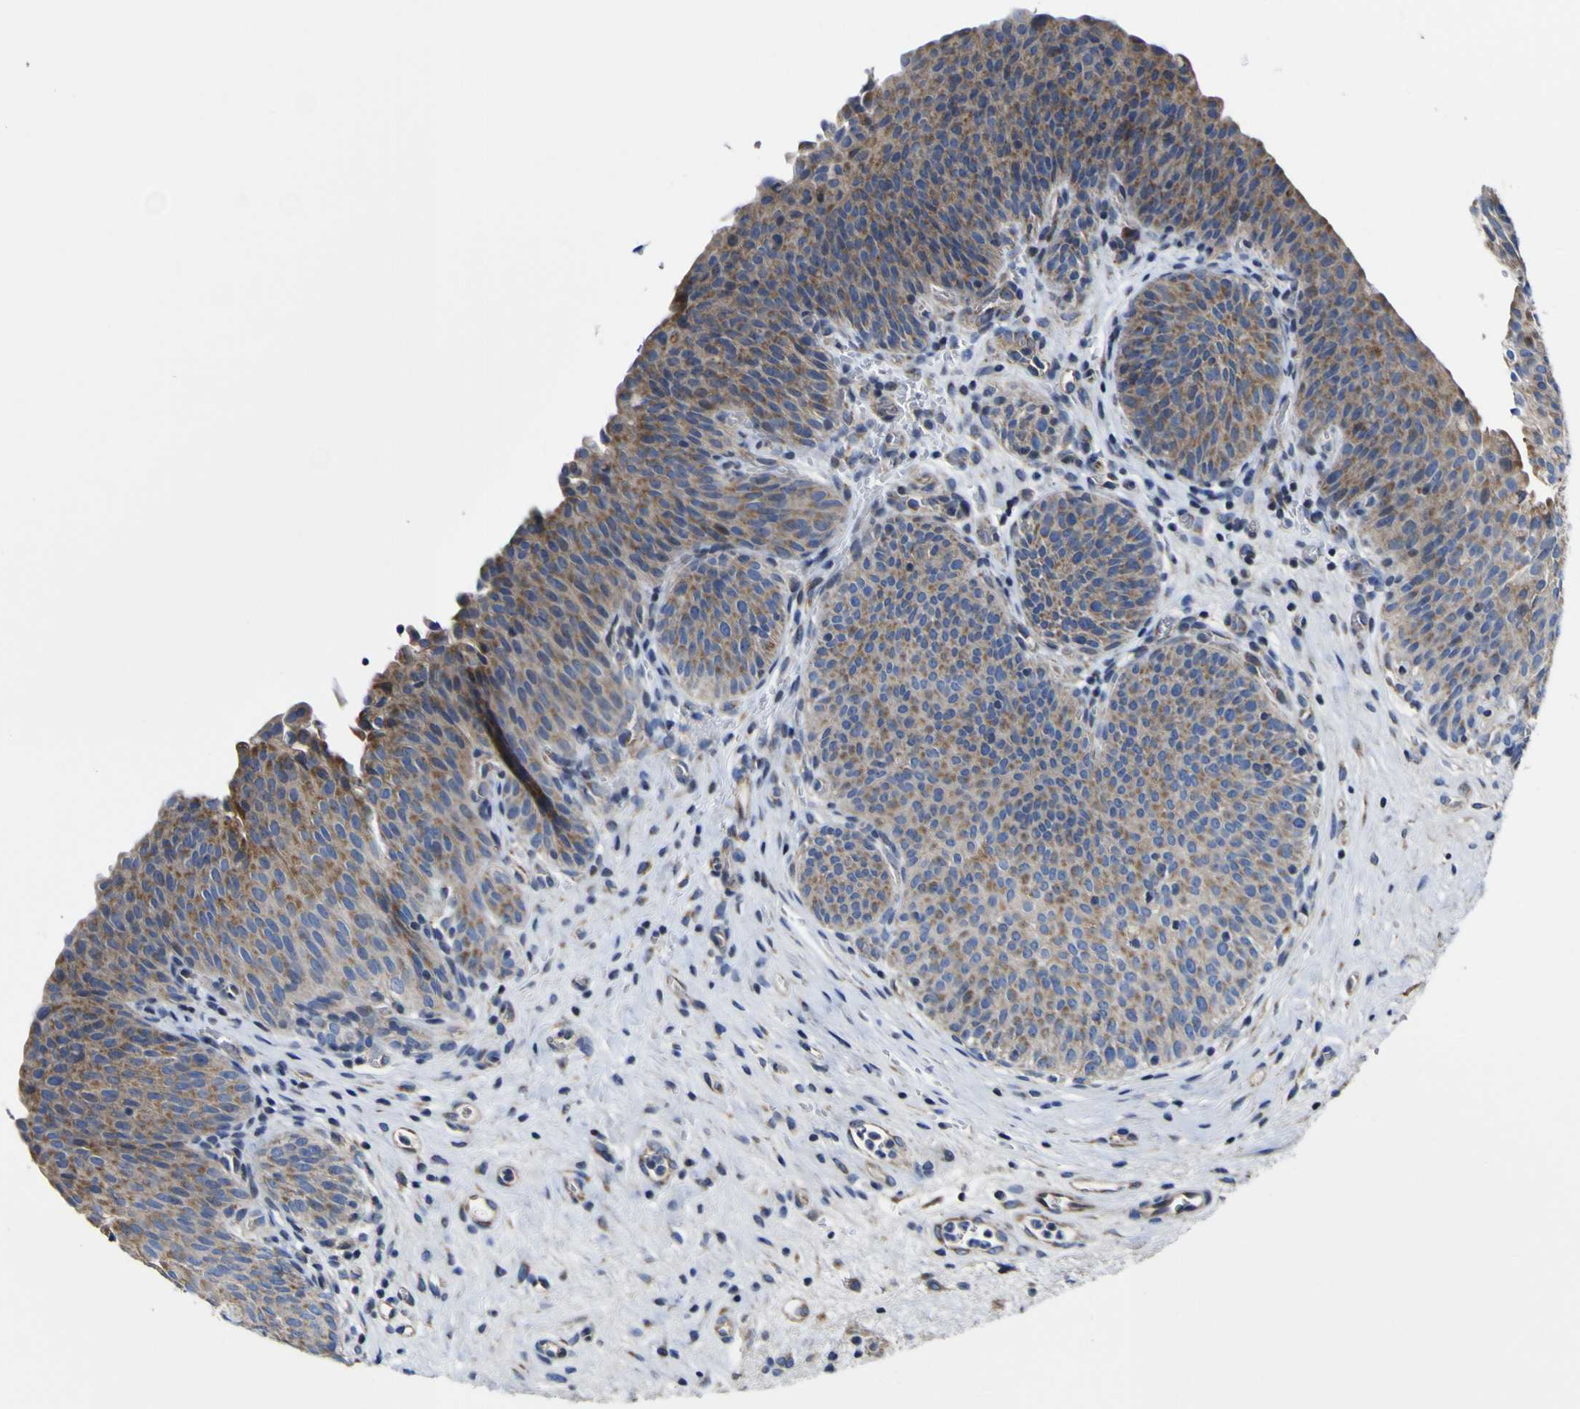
{"staining": {"intensity": "moderate", "quantity": ">75%", "location": "cytoplasmic/membranous"}, "tissue": "urinary bladder", "cell_type": "Urothelial cells", "image_type": "normal", "snomed": [{"axis": "morphology", "description": "Normal tissue, NOS"}, {"axis": "morphology", "description": "Dysplasia, NOS"}, {"axis": "topography", "description": "Urinary bladder"}], "caption": "IHC of benign urinary bladder reveals medium levels of moderate cytoplasmic/membranous expression in approximately >75% of urothelial cells. Nuclei are stained in blue.", "gene": "CCDC90B", "patient": {"sex": "male", "age": 35}}